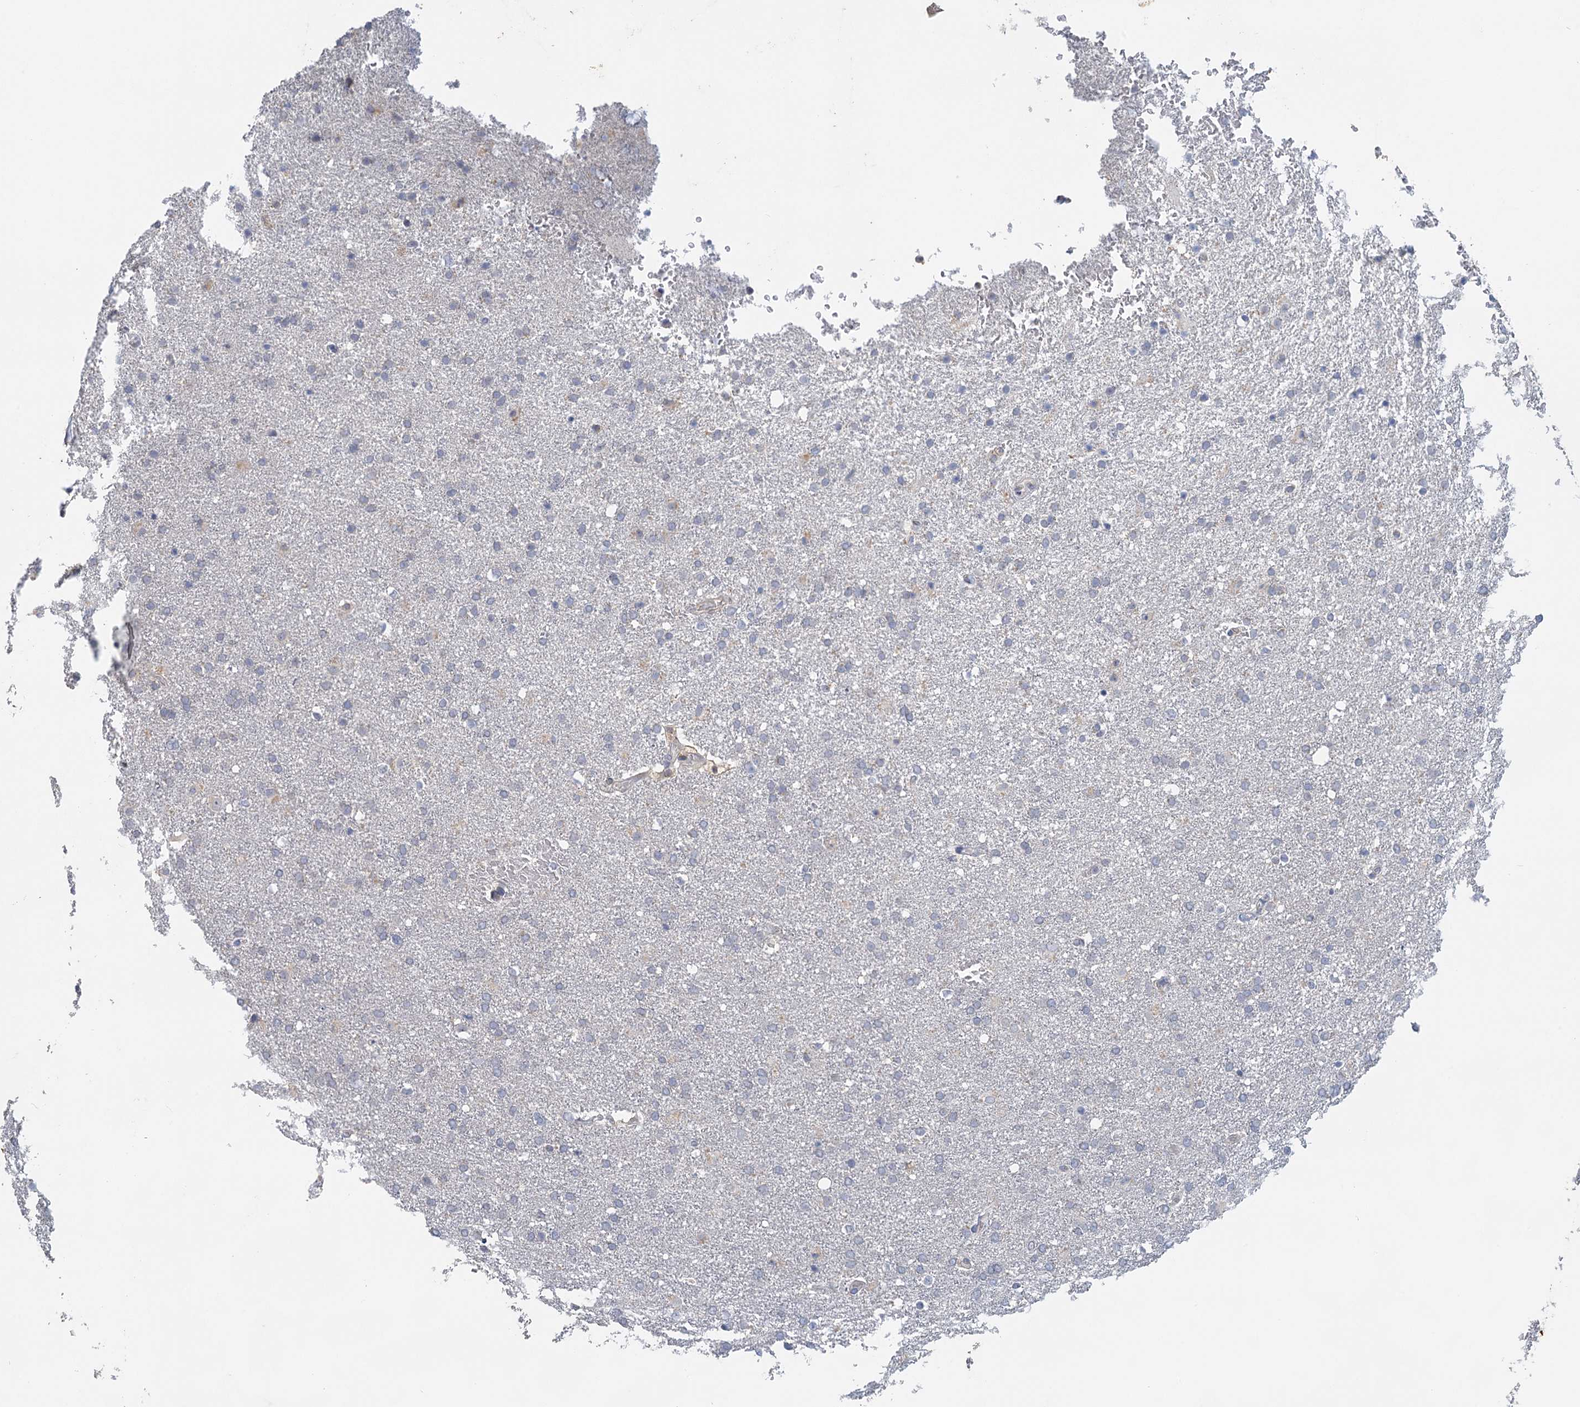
{"staining": {"intensity": "negative", "quantity": "none", "location": "none"}, "tissue": "glioma", "cell_type": "Tumor cells", "image_type": "cancer", "snomed": [{"axis": "morphology", "description": "Glioma, malignant, High grade"}, {"axis": "topography", "description": "Brain"}], "caption": "Histopathology image shows no protein staining in tumor cells of malignant glioma (high-grade) tissue. Nuclei are stained in blue.", "gene": "MYO7B", "patient": {"sex": "male", "age": 72}}